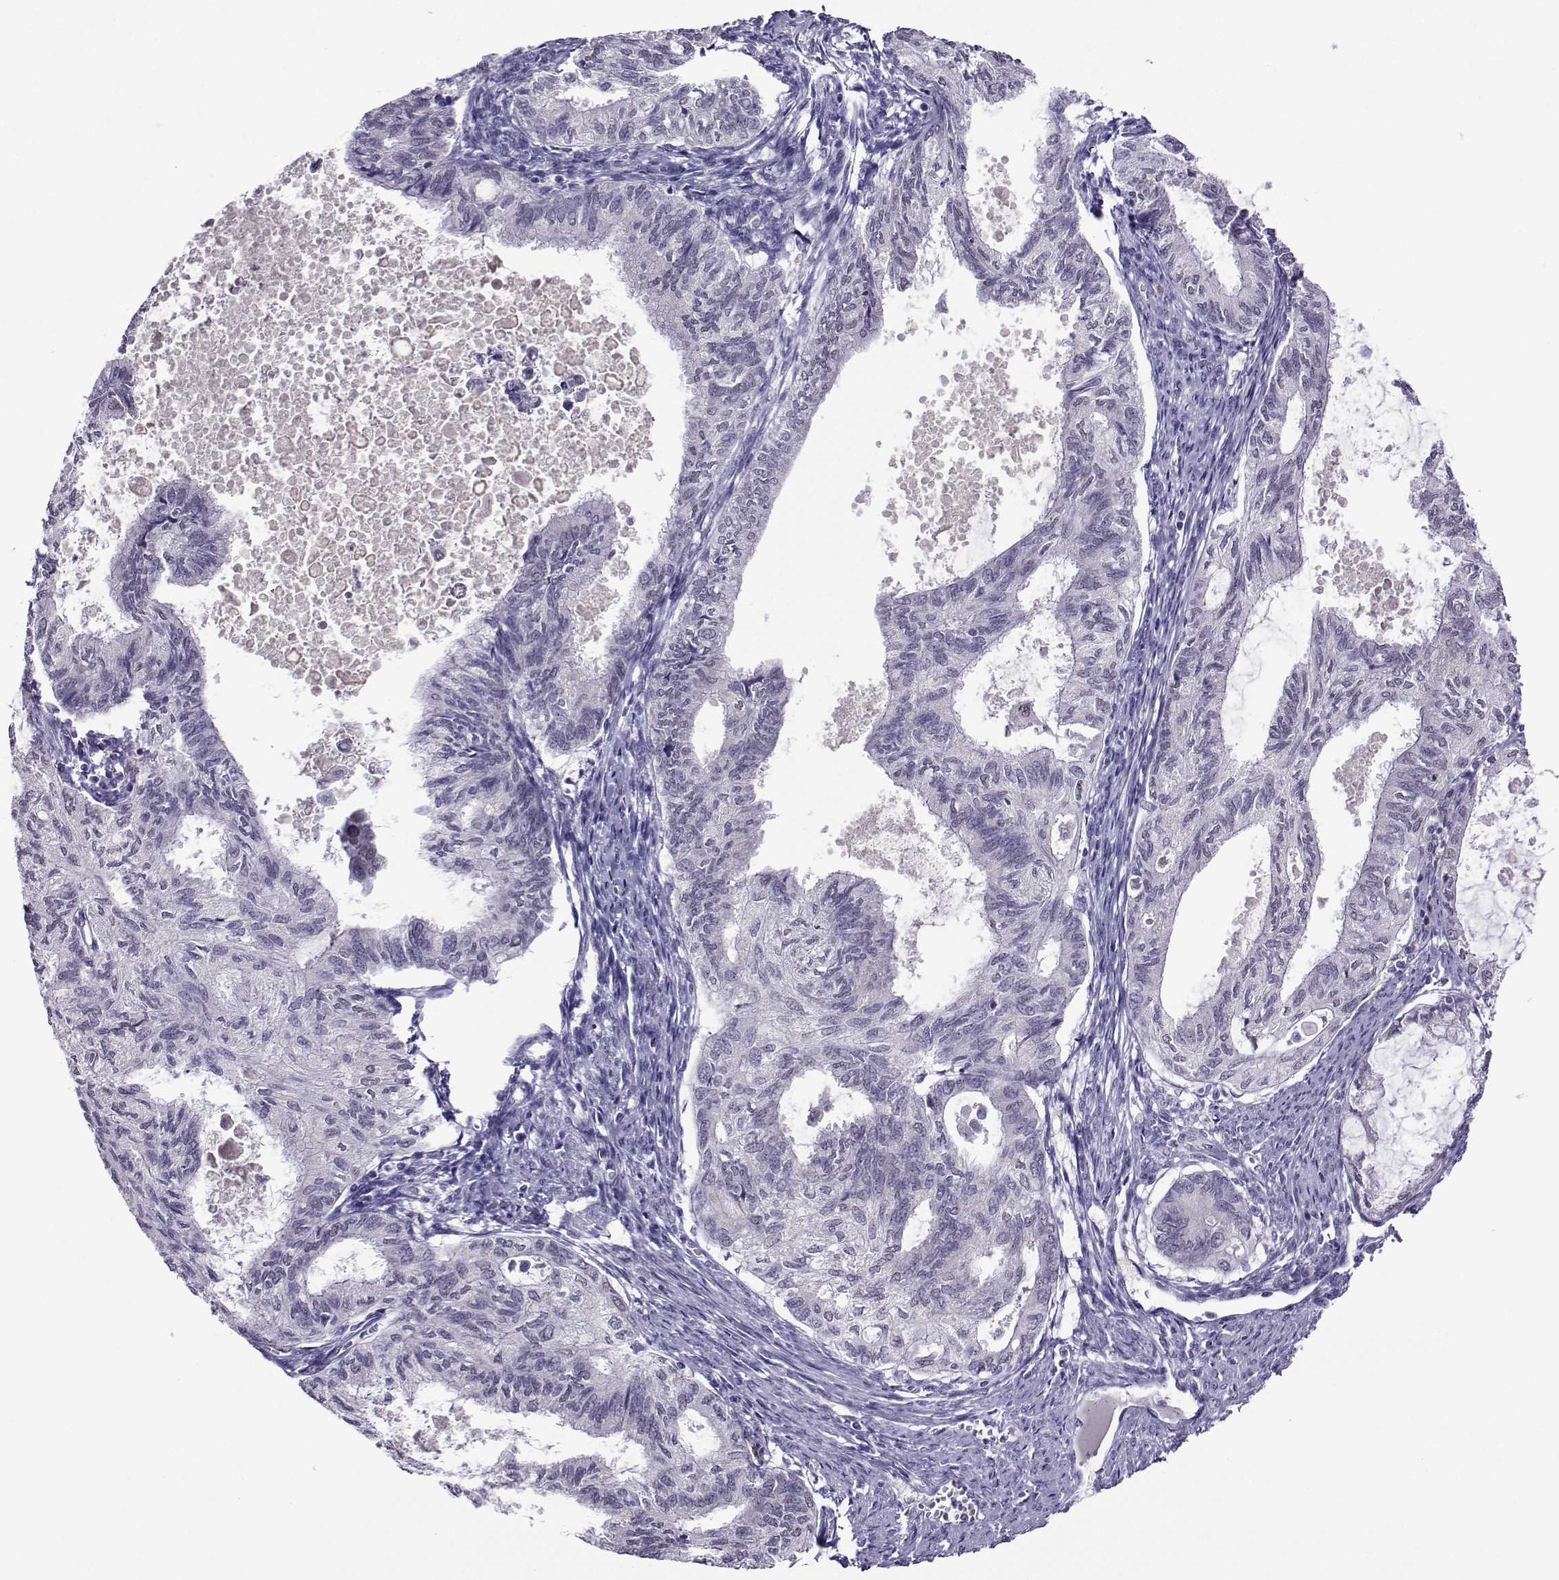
{"staining": {"intensity": "negative", "quantity": "none", "location": "none"}, "tissue": "endometrial cancer", "cell_type": "Tumor cells", "image_type": "cancer", "snomed": [{"axis": "morphology", "description": "Adenocarcinoma, NOS"}, {"axis": "topography", "description": "Endometrium"}], "caption": "DAB immunohistochemical staining of human endometrial cancer exhibits no significant positivity in tumor cells.", "gene": "DDX20", "patient": {"sex": "female", "age": 86}}